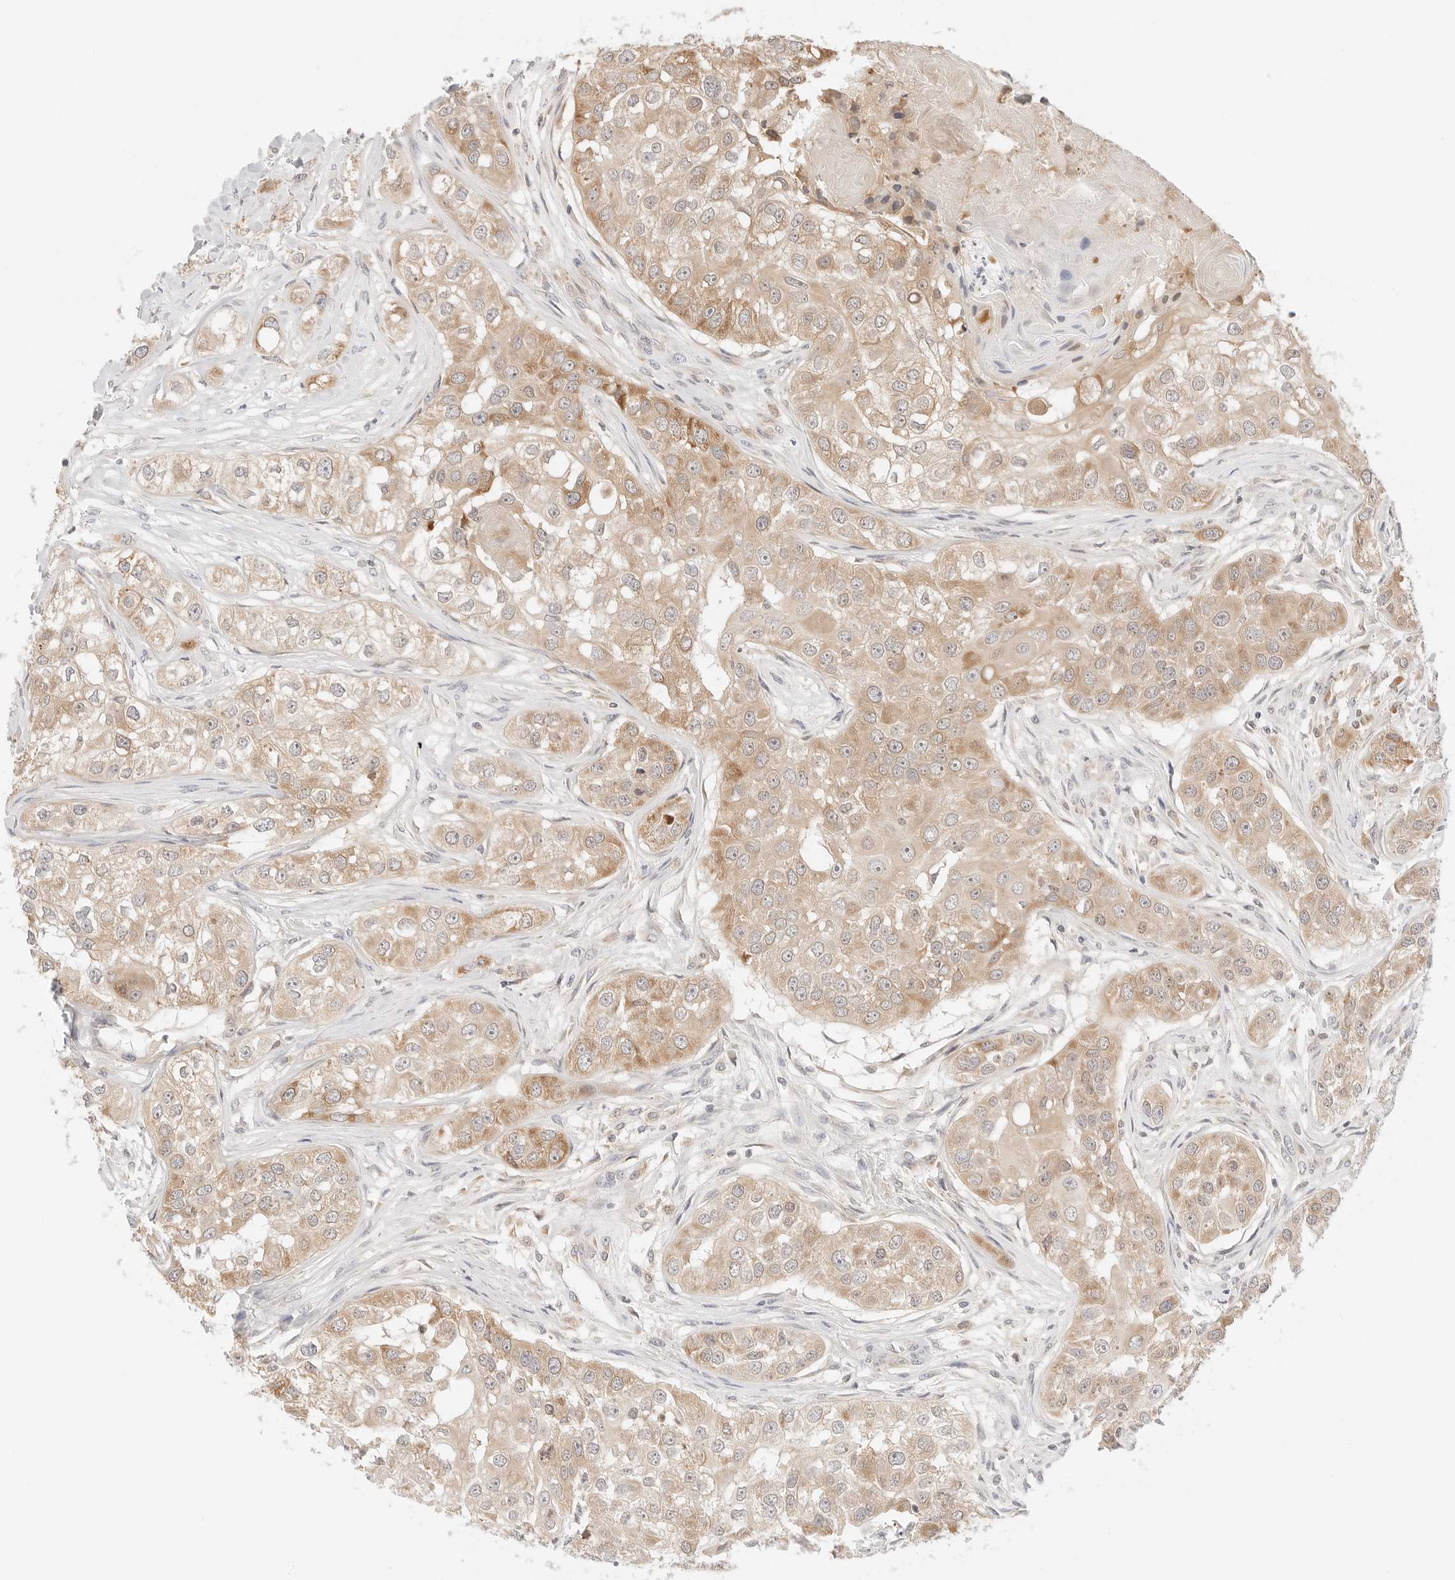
{"staining": {"intensity": "moderate", "quantity": ">75%", "location": "cytoplasmic/membranous"}, "tissue": "head and neck cancer", "cell_type": "Tumor cells", "image_type": "cancer", "snomed": [{"axis": "morphology", "description": "Normal tissue, NOS"}, {"axis": "morphology", "description": "Squamous cell carcinoma, NOS"}, {"axis": "topography", "description": "Skeletal muscle"}, {"axis": "topography", "description": "Head-Neck"}], "caption": "Squamous cell carcinoma (head and neck) stained with DAB (3,3'-diaminobenzidine) IHC reveals medium levels of moderate cytoplasmic/membranous expression in approximately >75% of tumor cells. (DAB = brown stain, brightfield microscopy at high magnification).", "gene": "ERO1B", "patient": {"sex": "male", "age": 51}}